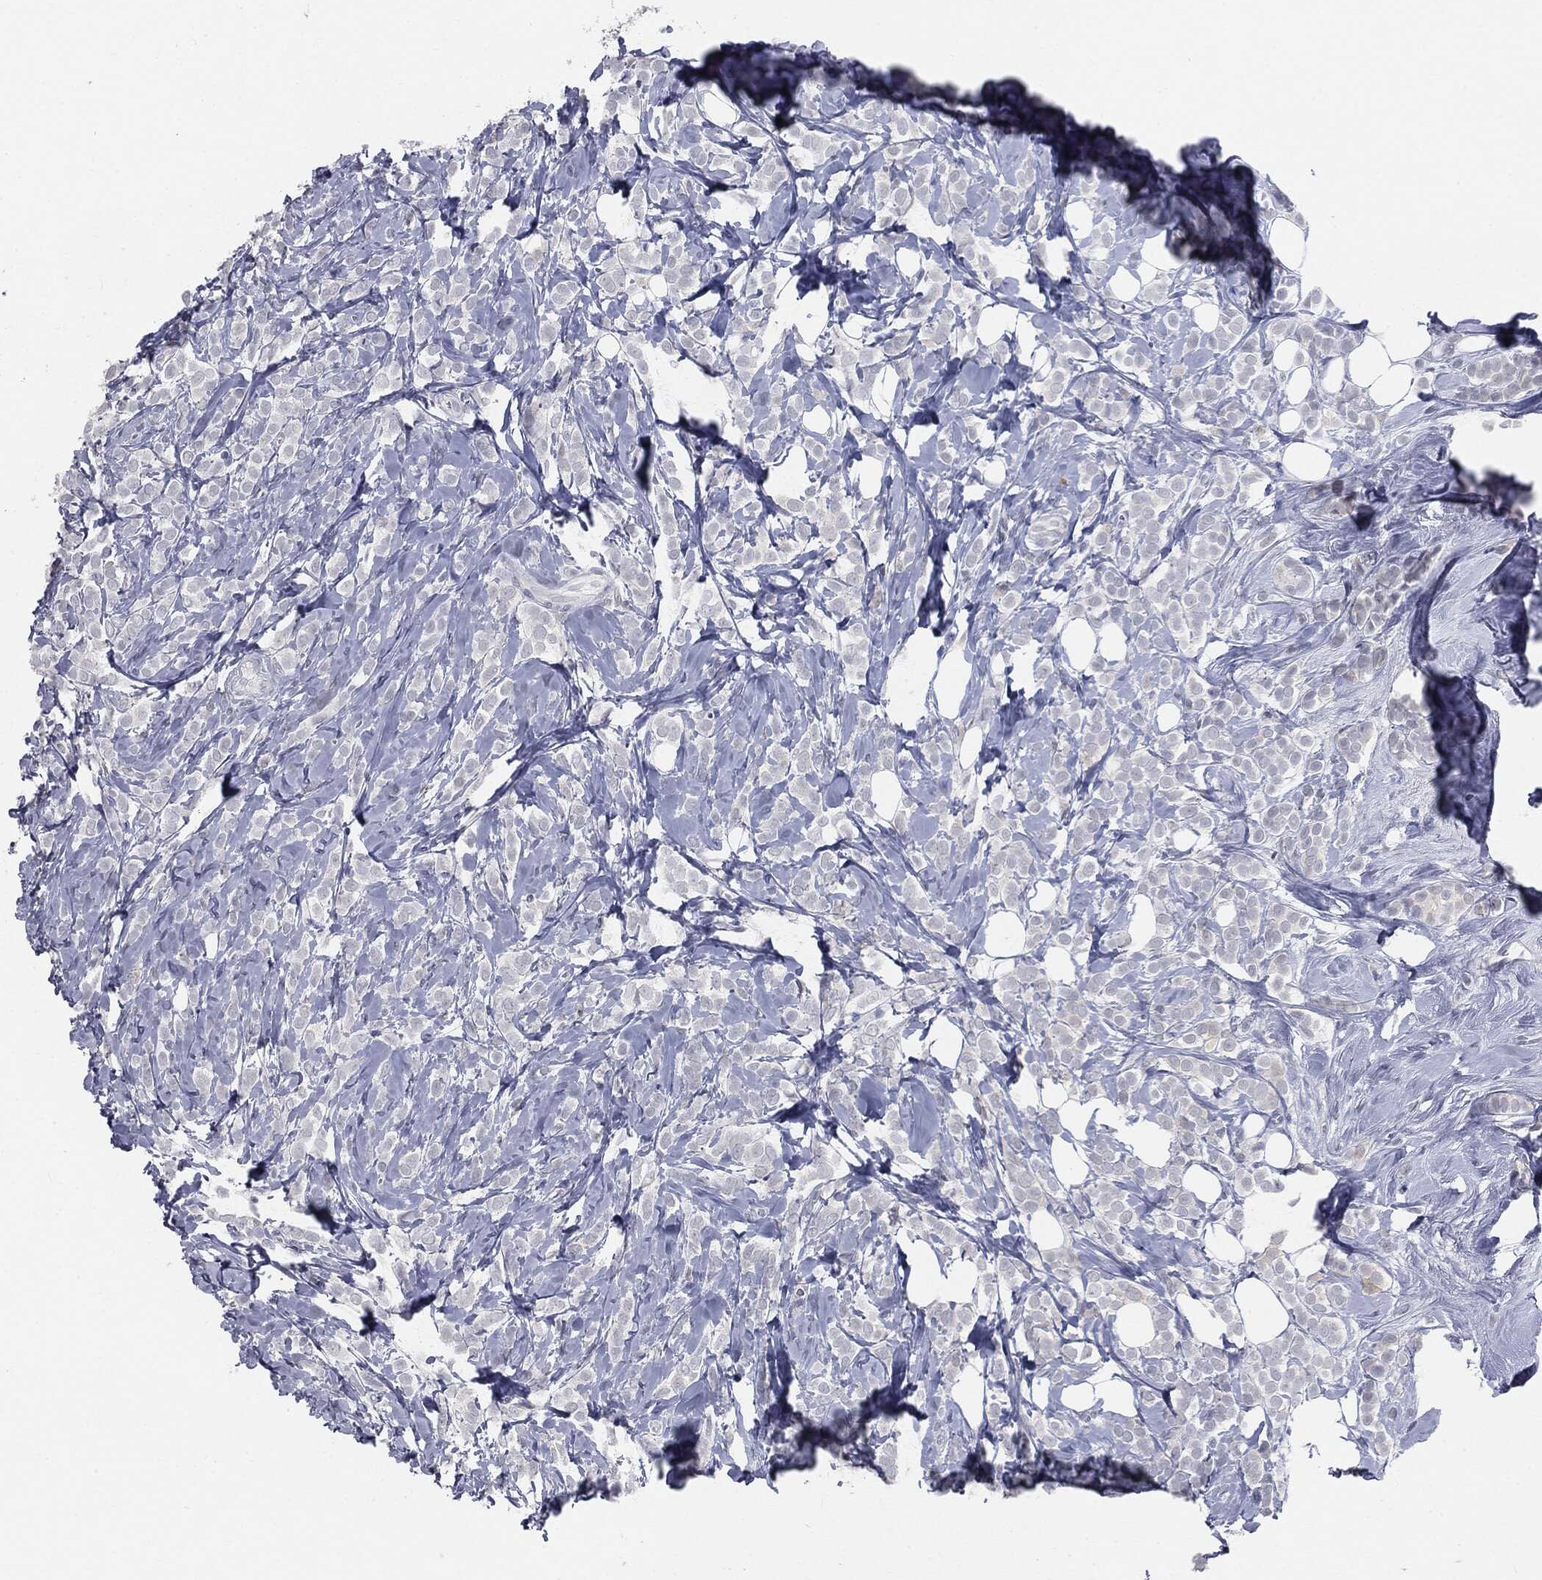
{"staining": {"intensity": "negative", "quantity": "none", "location": "none"}, "tissue": "breast cancer", "cell_type": "Tumor cells", "image_type": "cancer", "snomed": [{"axis": "morphology", "description": "Lobular carcinoma"}, {"axis": "topography", "description": "Breast"}], "caption": "The histopathology image reveals no significant expression in tumor cells of breast cancer (lobular carcinoma).", "gene": "PRAME", "patient": {"sex": "female", "age": 49}}